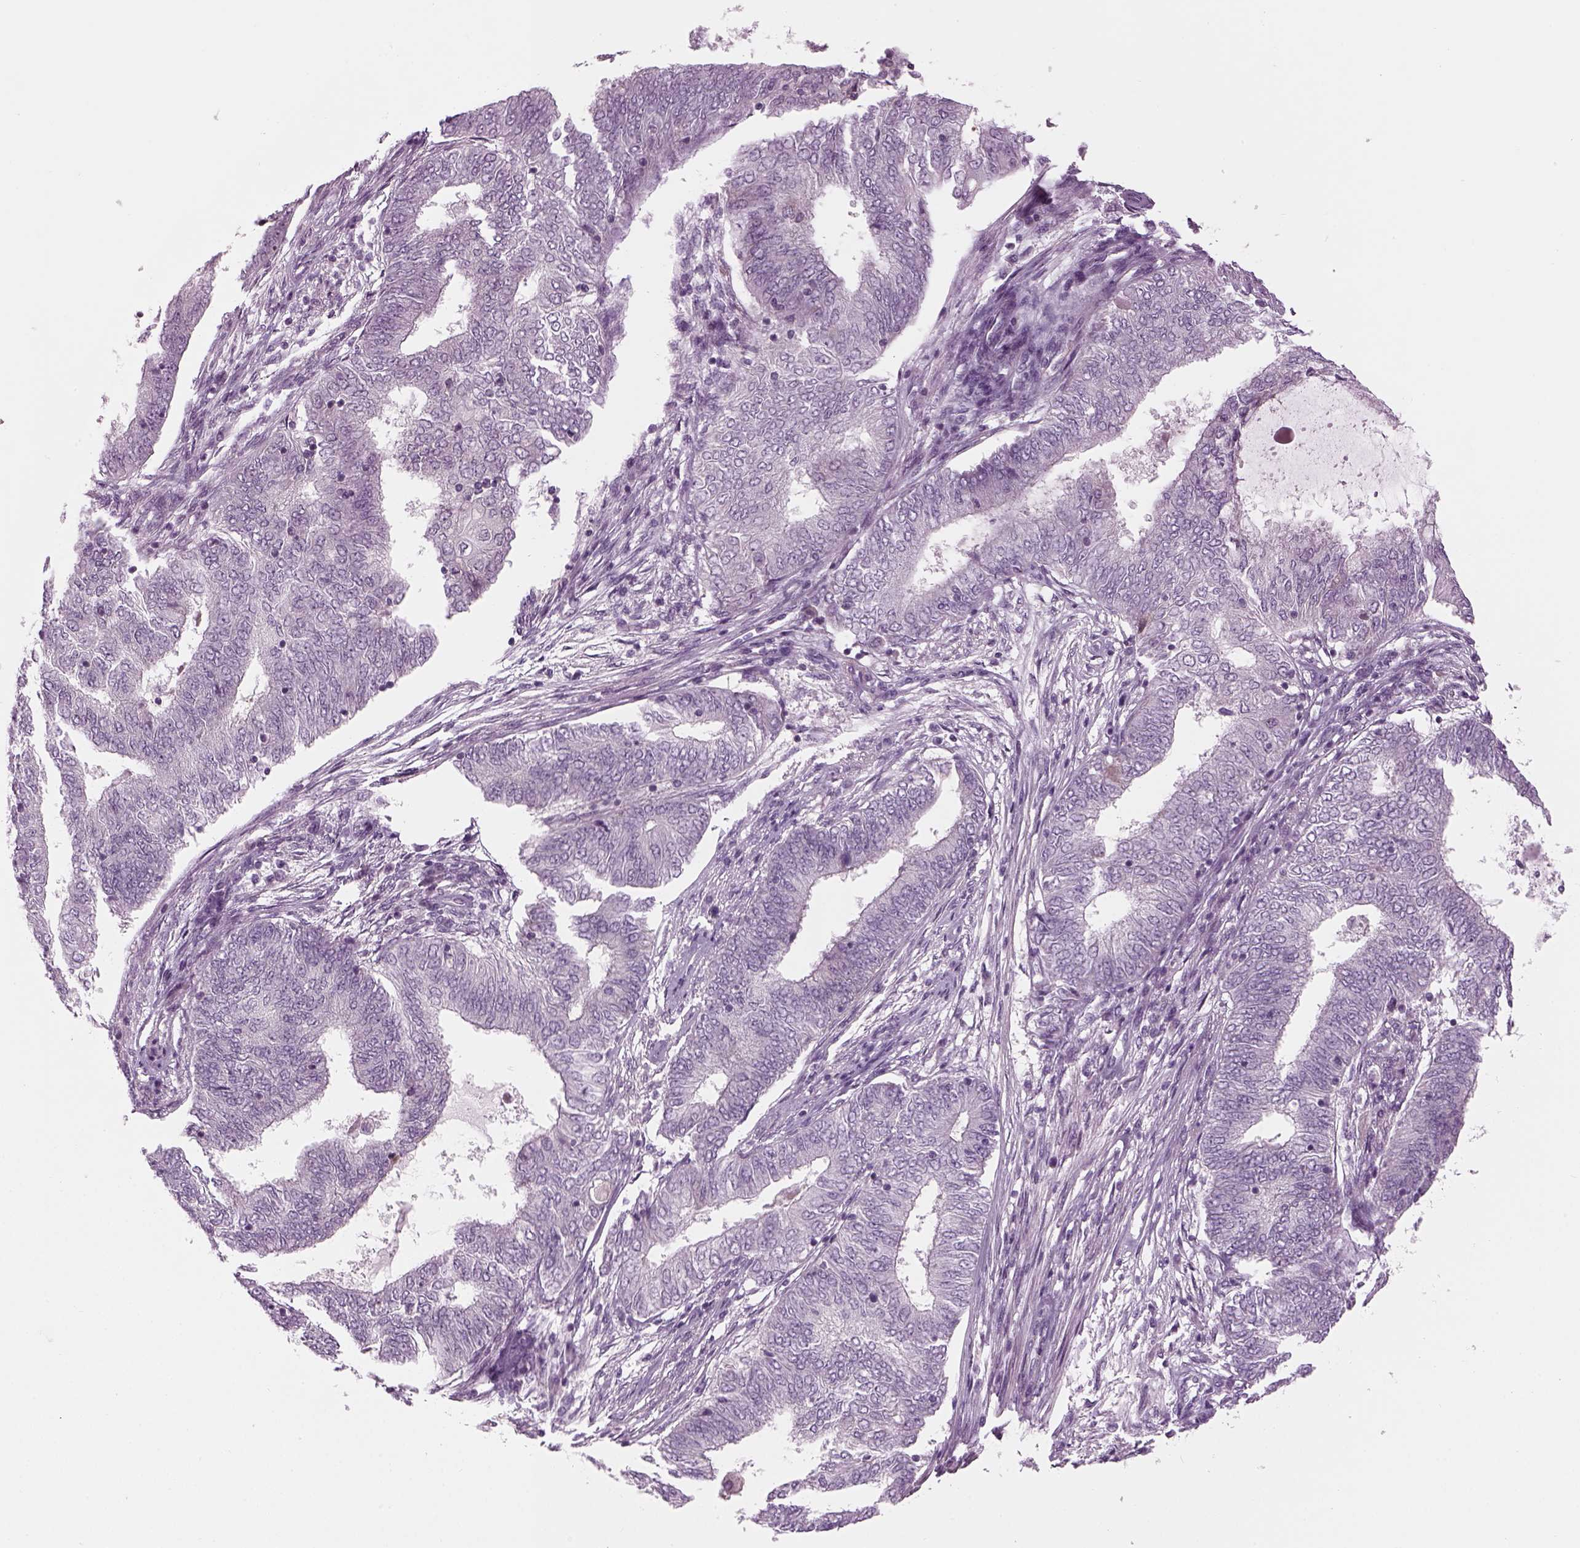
{"staining": {"intensity": "negative", "quantity": "none", "location": "none"}, "tissue": "endometrial cancer", "cell_type": "Tumor cells", "image_type": "cancer", "snomed": [{"axis": "morphology", "description": "Adenocarcinoma, NOS"}, {"axis": "topography", "description": "Endometrium"}], "caption": "There is no significant staining in tumor cells of endometrial cancer.", "gene": "LRRIQ3", "patient": {"sex": "female", "age": 62}}